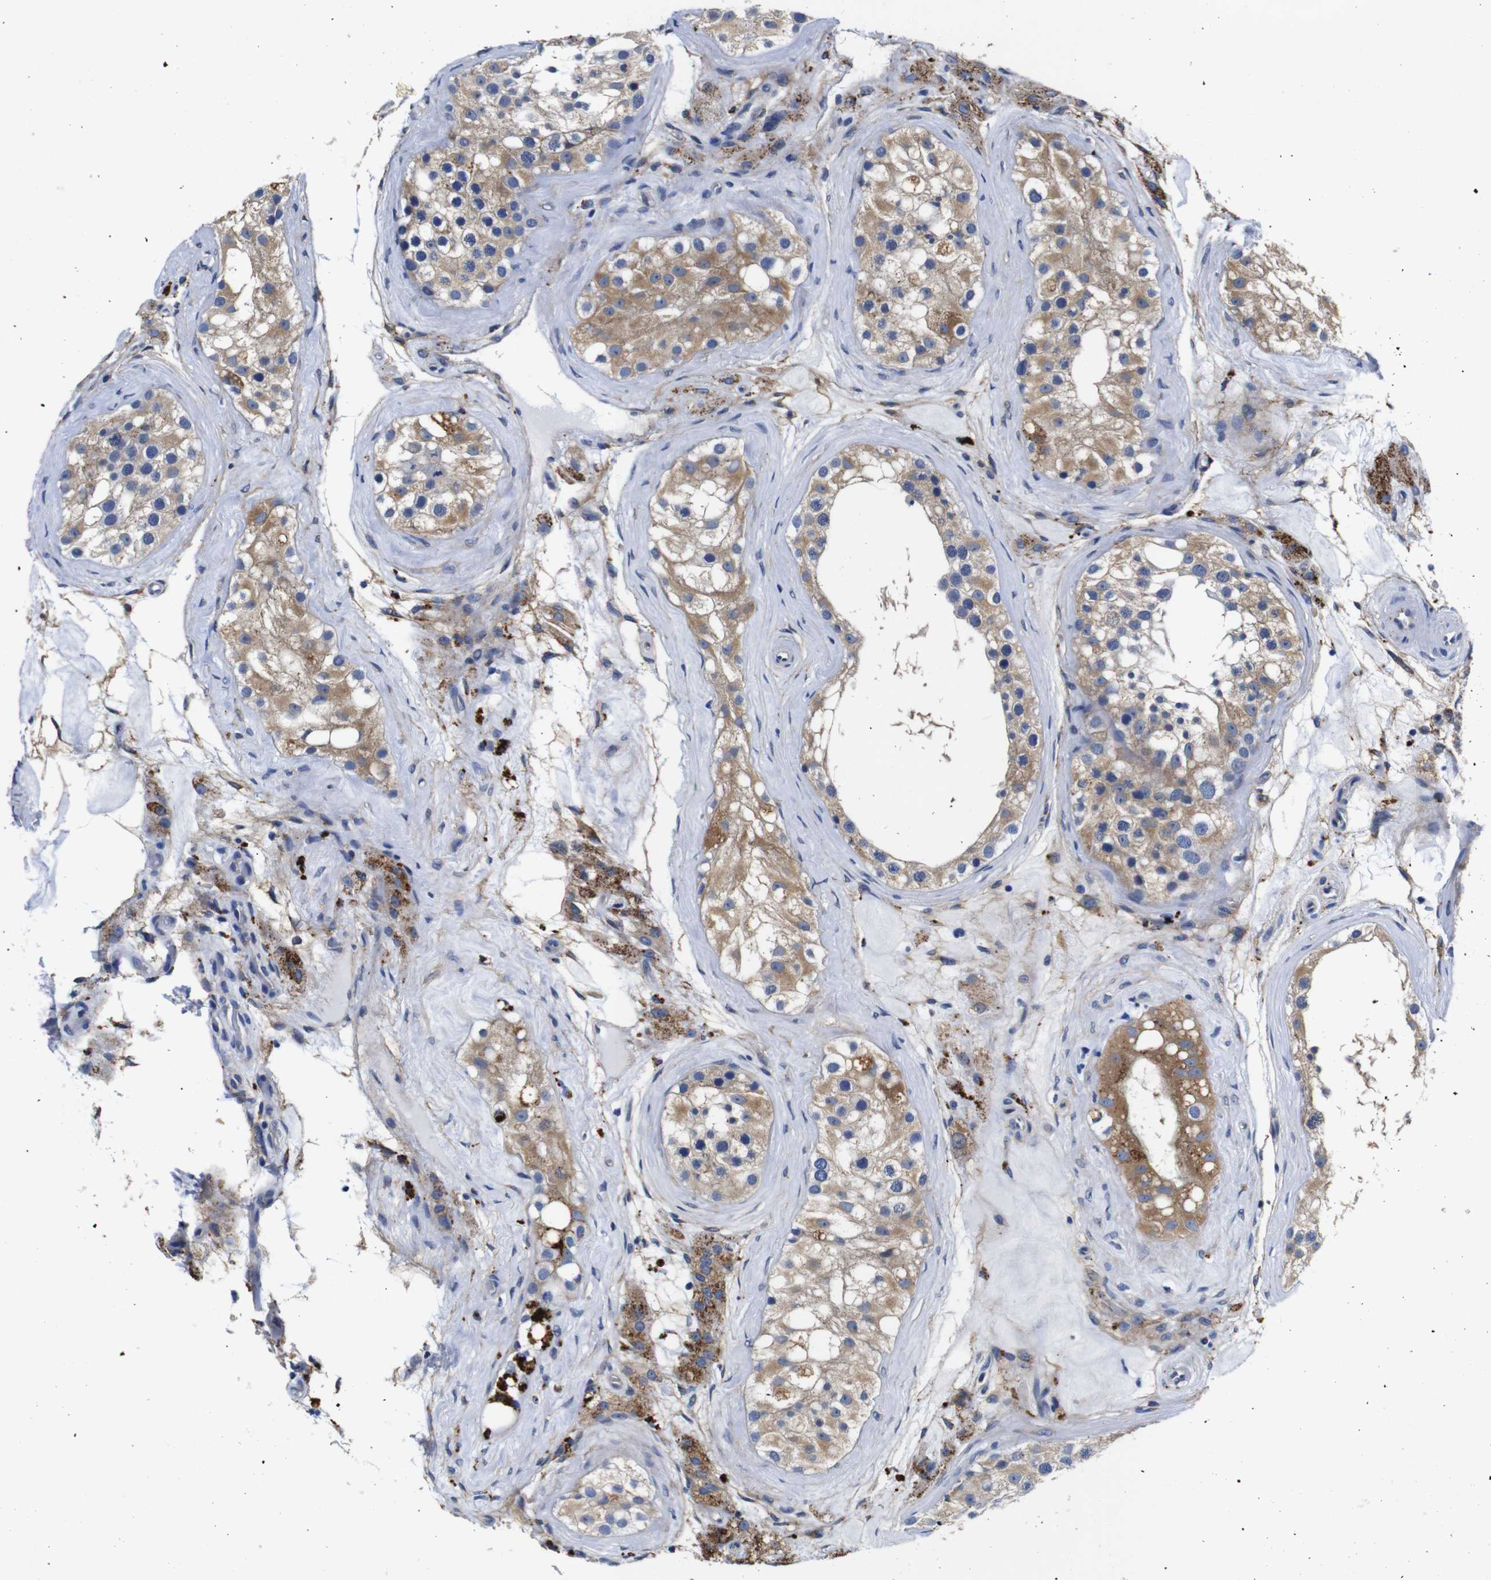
{"staining": {"intensity": "moderate", "quantity": ">75%", "location": "cytoplasmic/membranous"}, "tissue": "testis", "cell_type": "Cells in seminiferous ducts", "image_type": "normal", "snomed": [{"axis": "morphology", "description": "Normal tissue, NOS"}, {"axis": "morphology", "description": "Seminoma, NOS"}, {"axis": "topography", "description": "Testis"}], "caption": "IHC (DAB (3,3'-diaminobenzidine)) staining of normal human testis reveals moderate cytoplasmic/membranous protein staining in approximately >75% of cells in seminiferous ducts. (Brightfield microscopy of DAB IHC at high magnification).", "gene": "GIMAP2", "patient": {"sex": "male", "age": 71}}